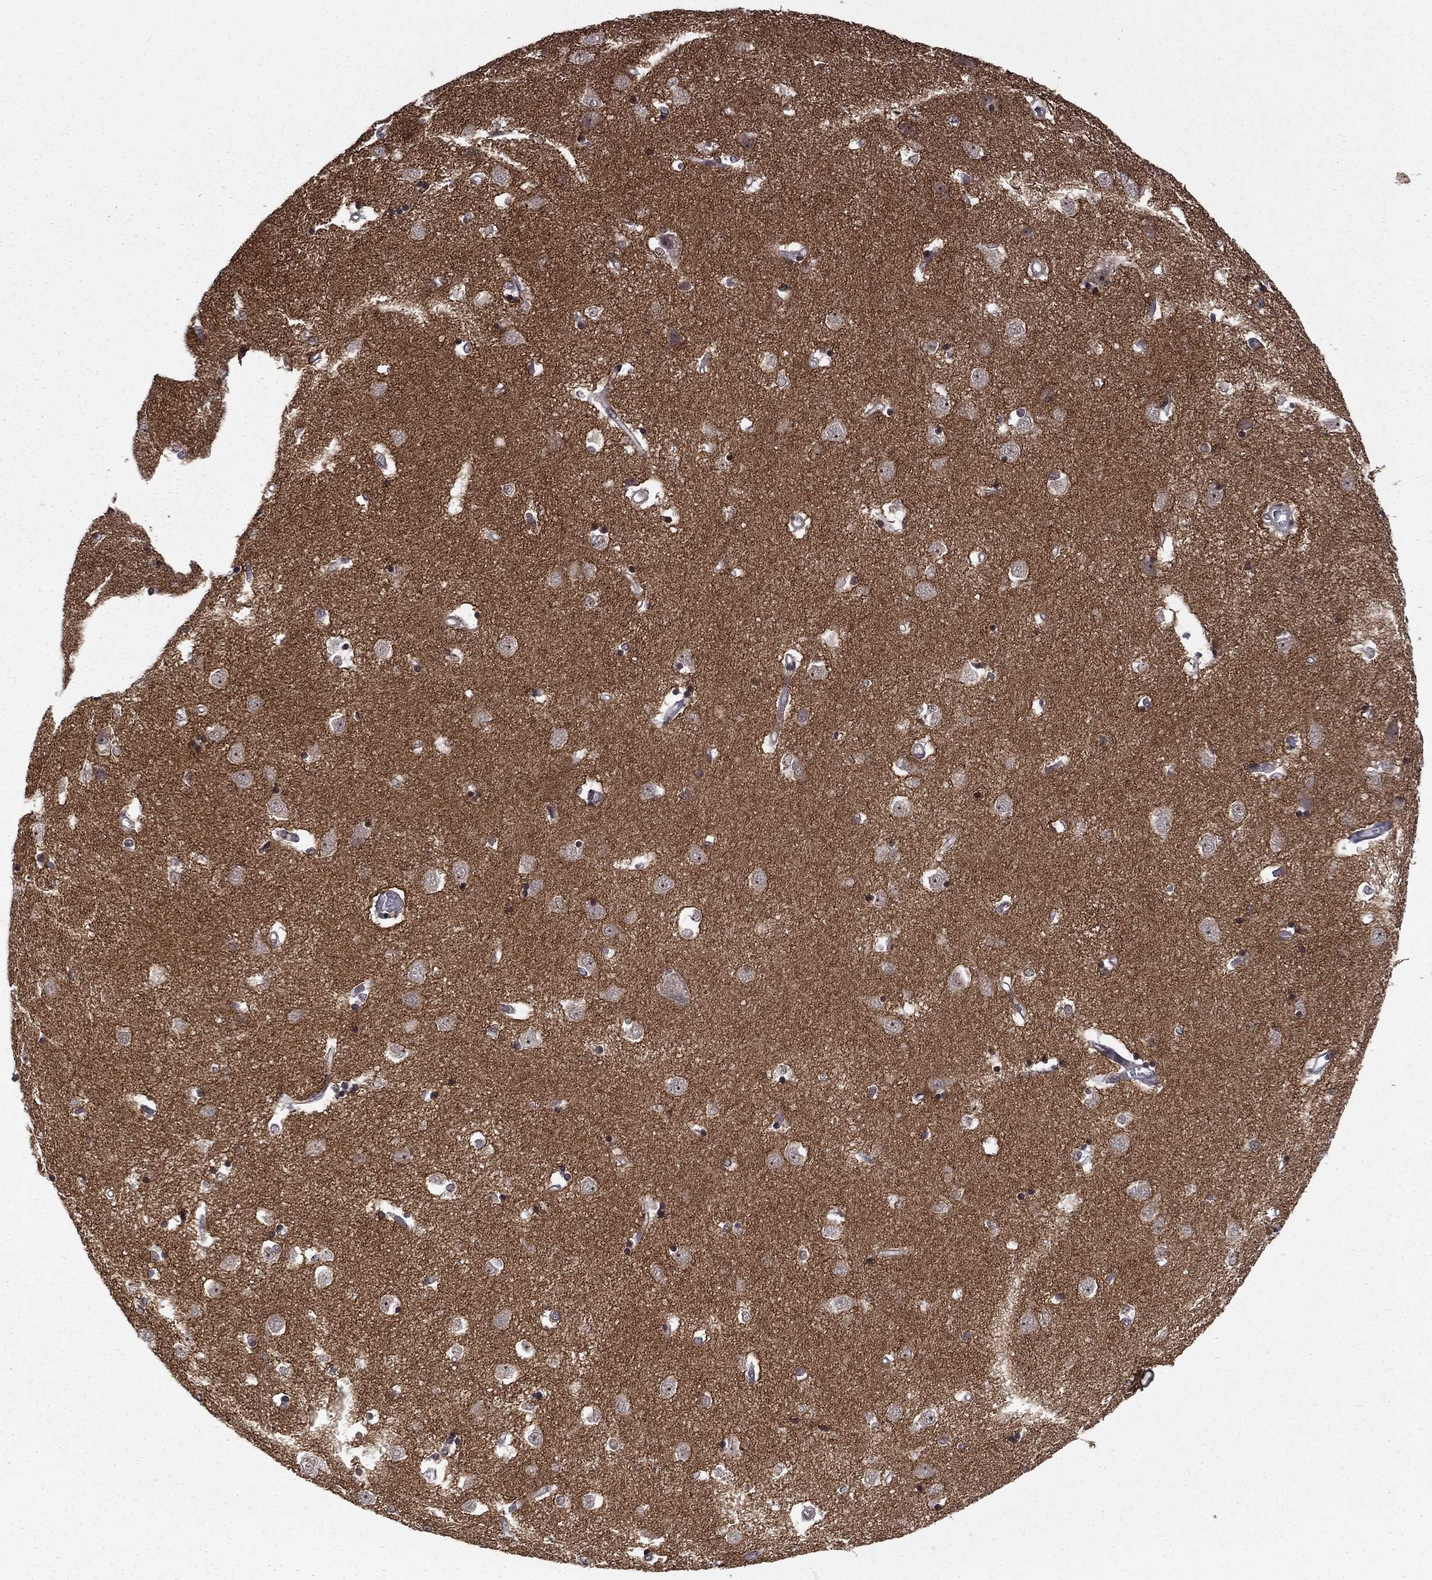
{"staining": {"intensity": "negative", "quantity": "none", "location": "none"}, "tissue": "caudate", "cell_type": "Glial cells", "image_type": "normal", "snomed": [{"axis": "morphology", "description": "Normal tissue, NOS"}, {"axis": "topography", "description": "Lateral ventricle wall"}], "caption": "A high-resolution image shows immunohistochemistry staining of benign caudate, which shows no significant positivity in glial cells.", "gene": "PRRT2", "patient": {"sex": "male", "age": 54}}